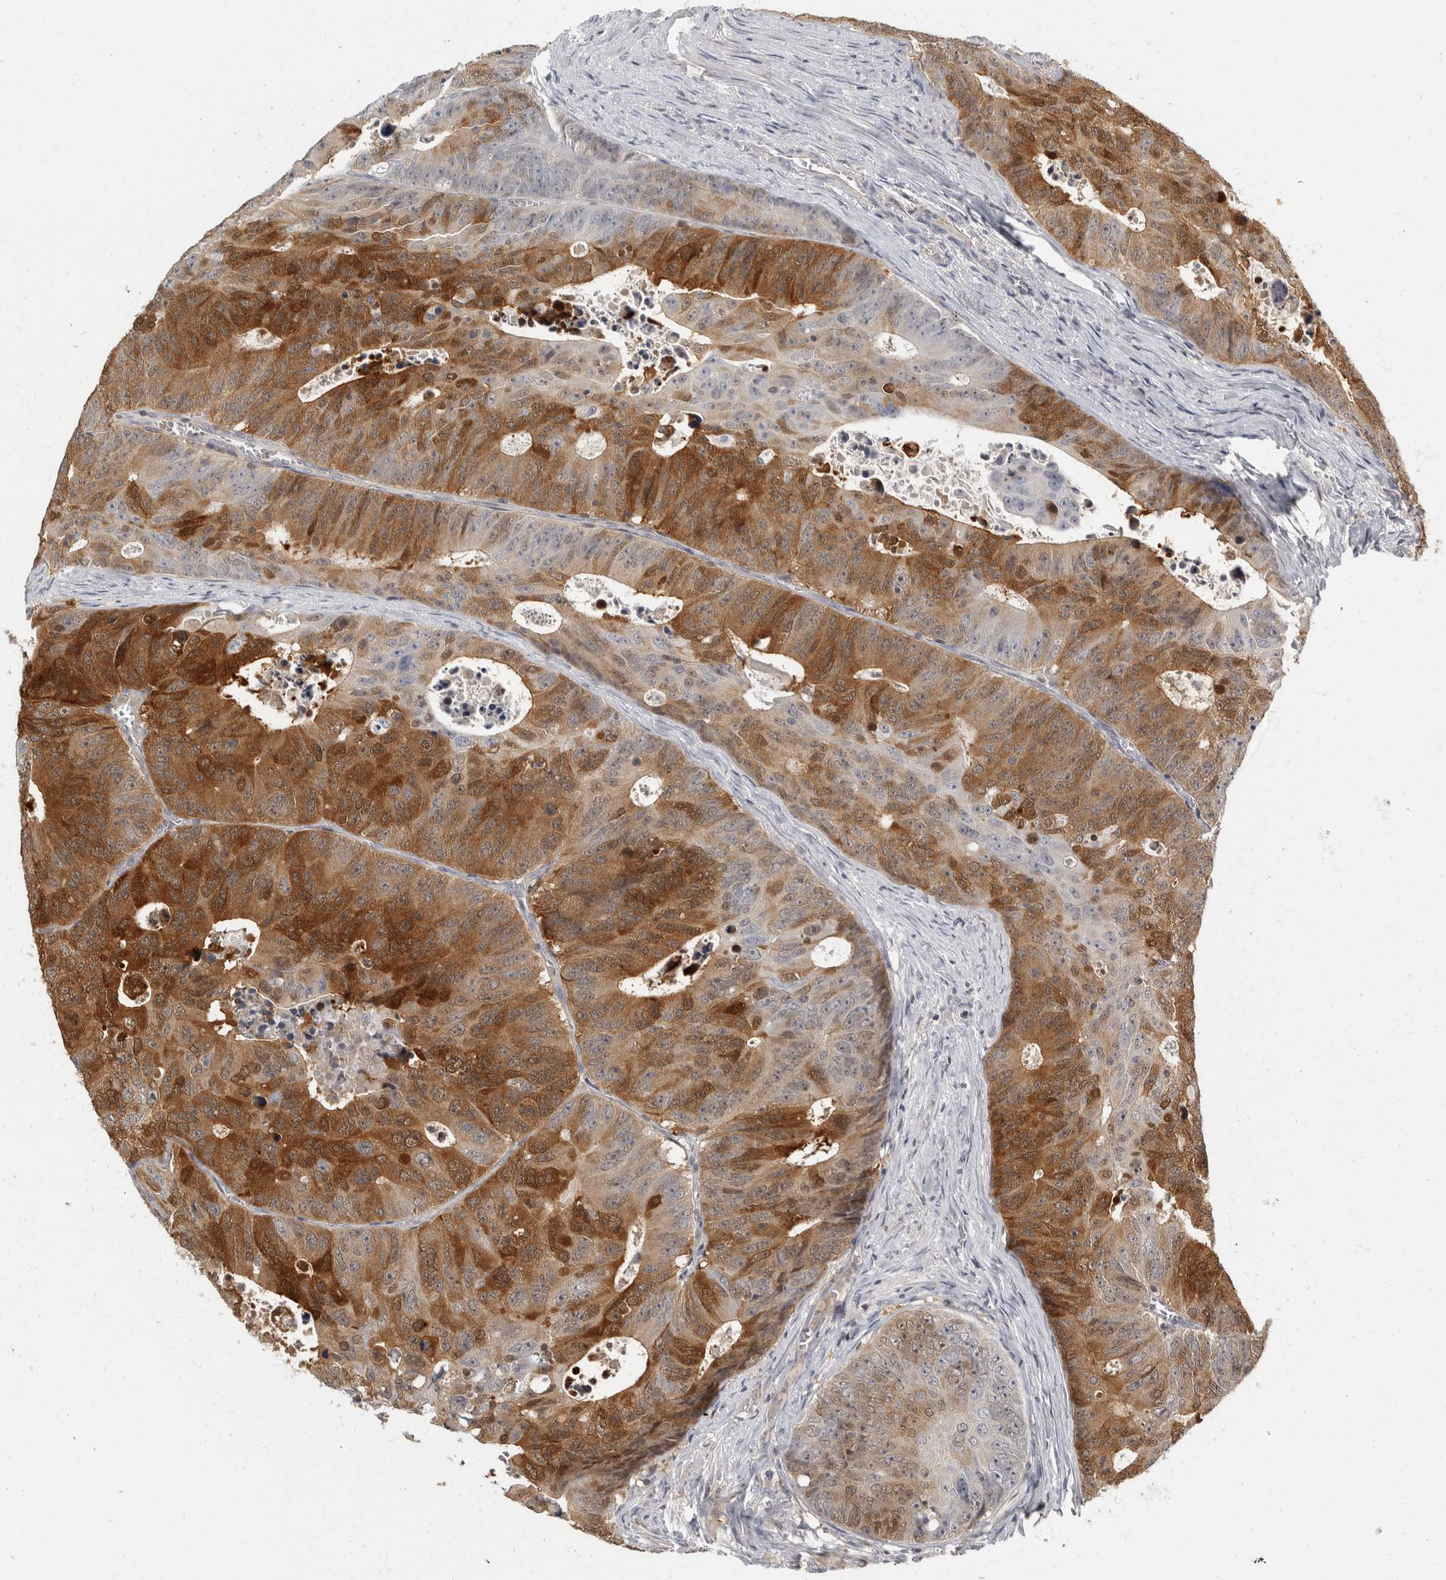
{"staining": {"intensity": "strong", "quantity": "25%-75%", "location": "cytoplasmic/membranous"}, "tissue": "colorectal cancer", "cell_type": "Tumor cells", "image_type": "cancer", "snomed": [{"axis": "morphology", "description": "Adenocarcinoma, NOS"}, {"axis": "topography", "description": "Colon"}], "caption": "Protein staining by IHC displays strong cytoplasmic/membranous expression in approximately 25%-75% of tumor cells in colorectal adenocarcinoma. (DAB (3,3'-diaminobenzidine) = brown stain, brightfield microscopy at high magnification).", "gene": "ACAT2", "patient": {"sex": "male", "age": 87}}